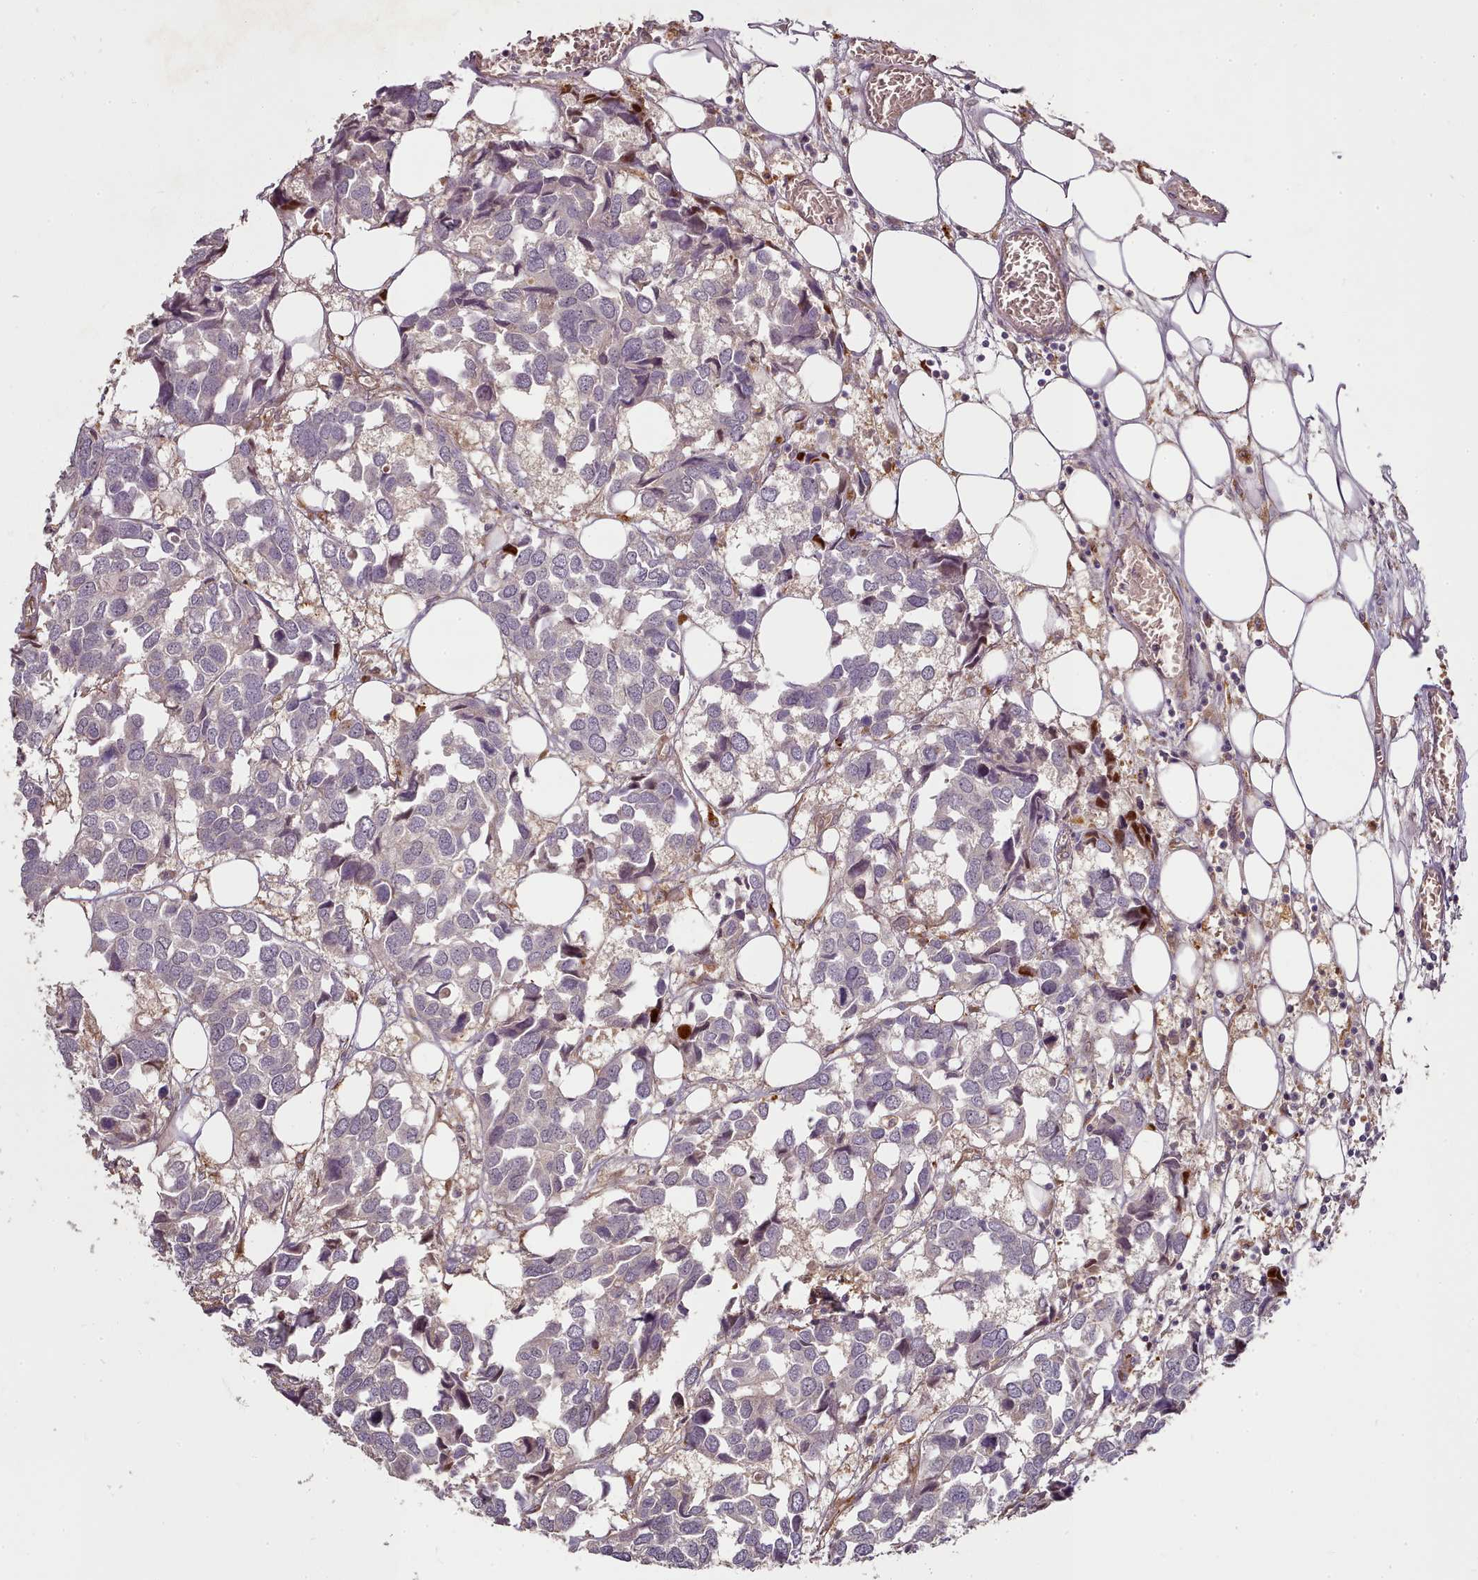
{"staining": {"intensity": "negative", "quantity": "none", "location": "none"}, "tissue": "breast cancer", "cell_type": "Tumor cells", "image_type": "cancer", "snomed": [{"axis": "morphology", "description": "Duct carcinoma"}, {"axis": "topography", "description": "Breast"}], "caption": "The immunohistochemistry histopathology image has no significant staining in tumor cells of breast cancer tissue.", "gene": "C1QTNF5", "patient": {"sex": "female", "age": 83}}